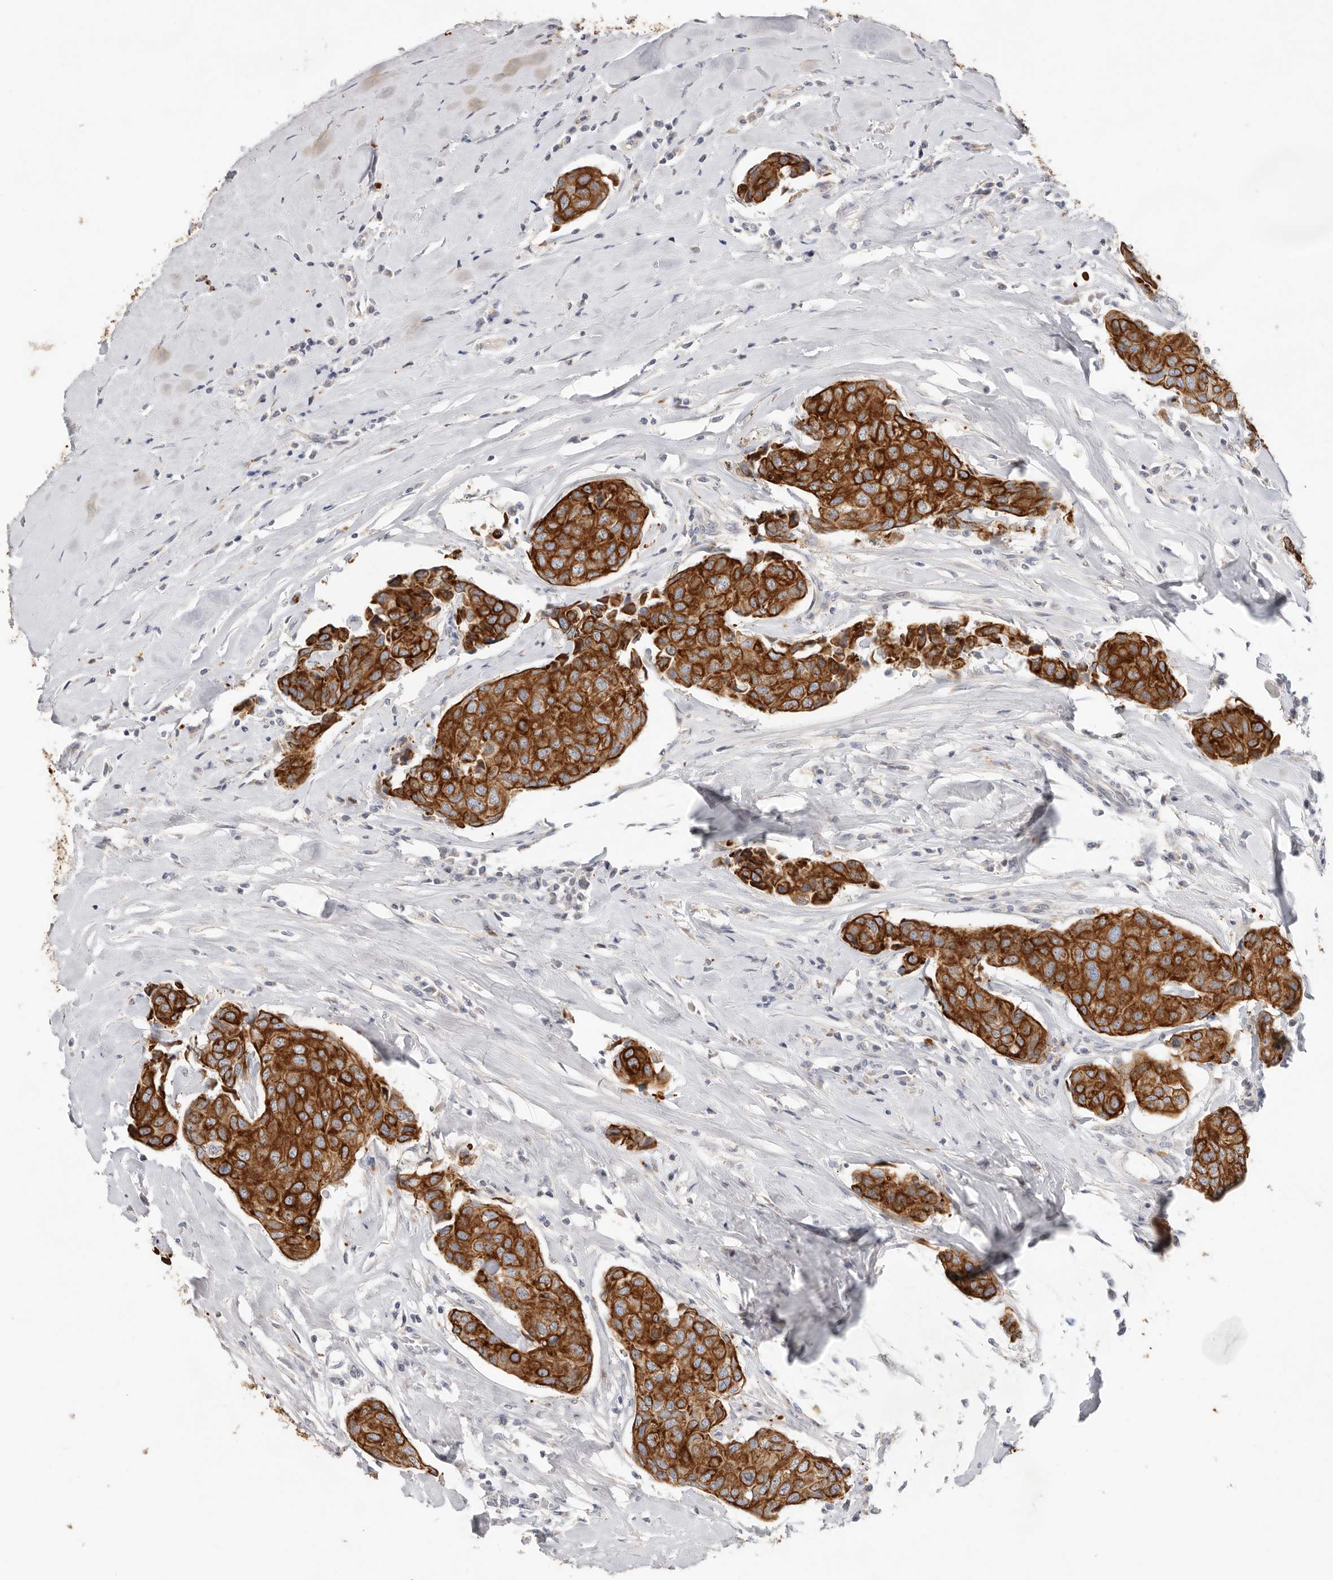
{"staining": {"intensity": "strong", "quantity": ">75%", "location": "cytoplasmic/membranous"}, "tissue": "breast cancer", "cell_type": "Tumor cells", "image_type": "cancer", "snomed": [{"axis": "morphology", "description": "Duct carcinoma"}, {"axis": "topography", "description": "Breast"}], "caption": "IHC histopathology image of neoplastic tissue: intraductal carcinoma (breast) stained using immunohistochemistry demonstrates high levels of strong protein expression localized specifically in the cytoplasmic/membranous of tumor cells, appearing as a cytoplasmic/membranous brown color.", "gene": "USH1C", "patient": {"sex": "female", "age": 80}}